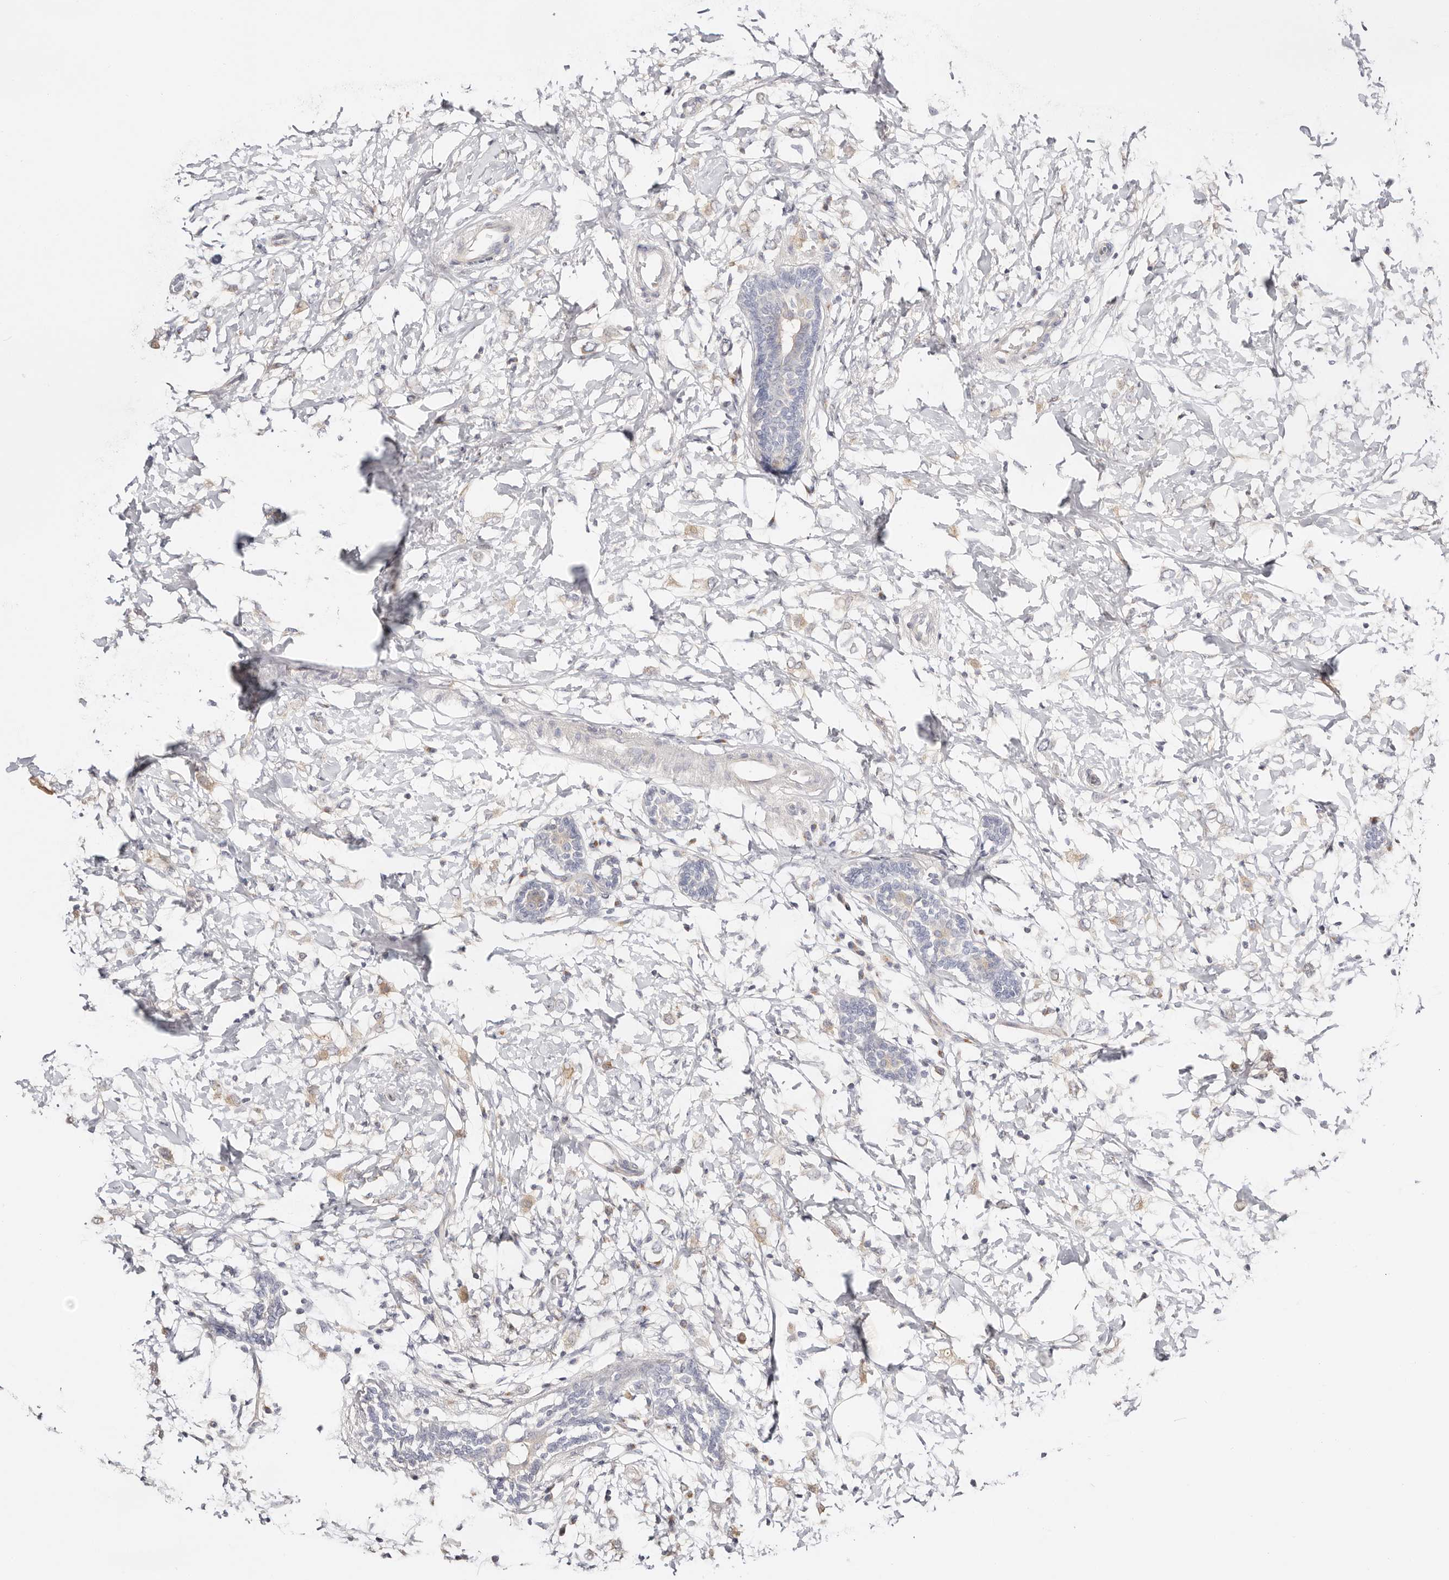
{"staining": {"intensity": "negative", "quantity": "none", "location": "none"}, "tissue": "breast cancer", "cell_type": "Tumor cells", "image_type": "cancer", "snomed": [{"axis": "morphology", "description": "Normal tissue, NOS"}, {"axis": "morphology", "description": "Lobular carcinoma"}, {"axis": "topography", "description": "Breast"}], "caption": "This is an IHC micrograph of breast cancer (lobular carcinoma). There is no expression in tumor cells.", "gene": "DNASE1", "patient": {"sex": "female", "age": 47}}